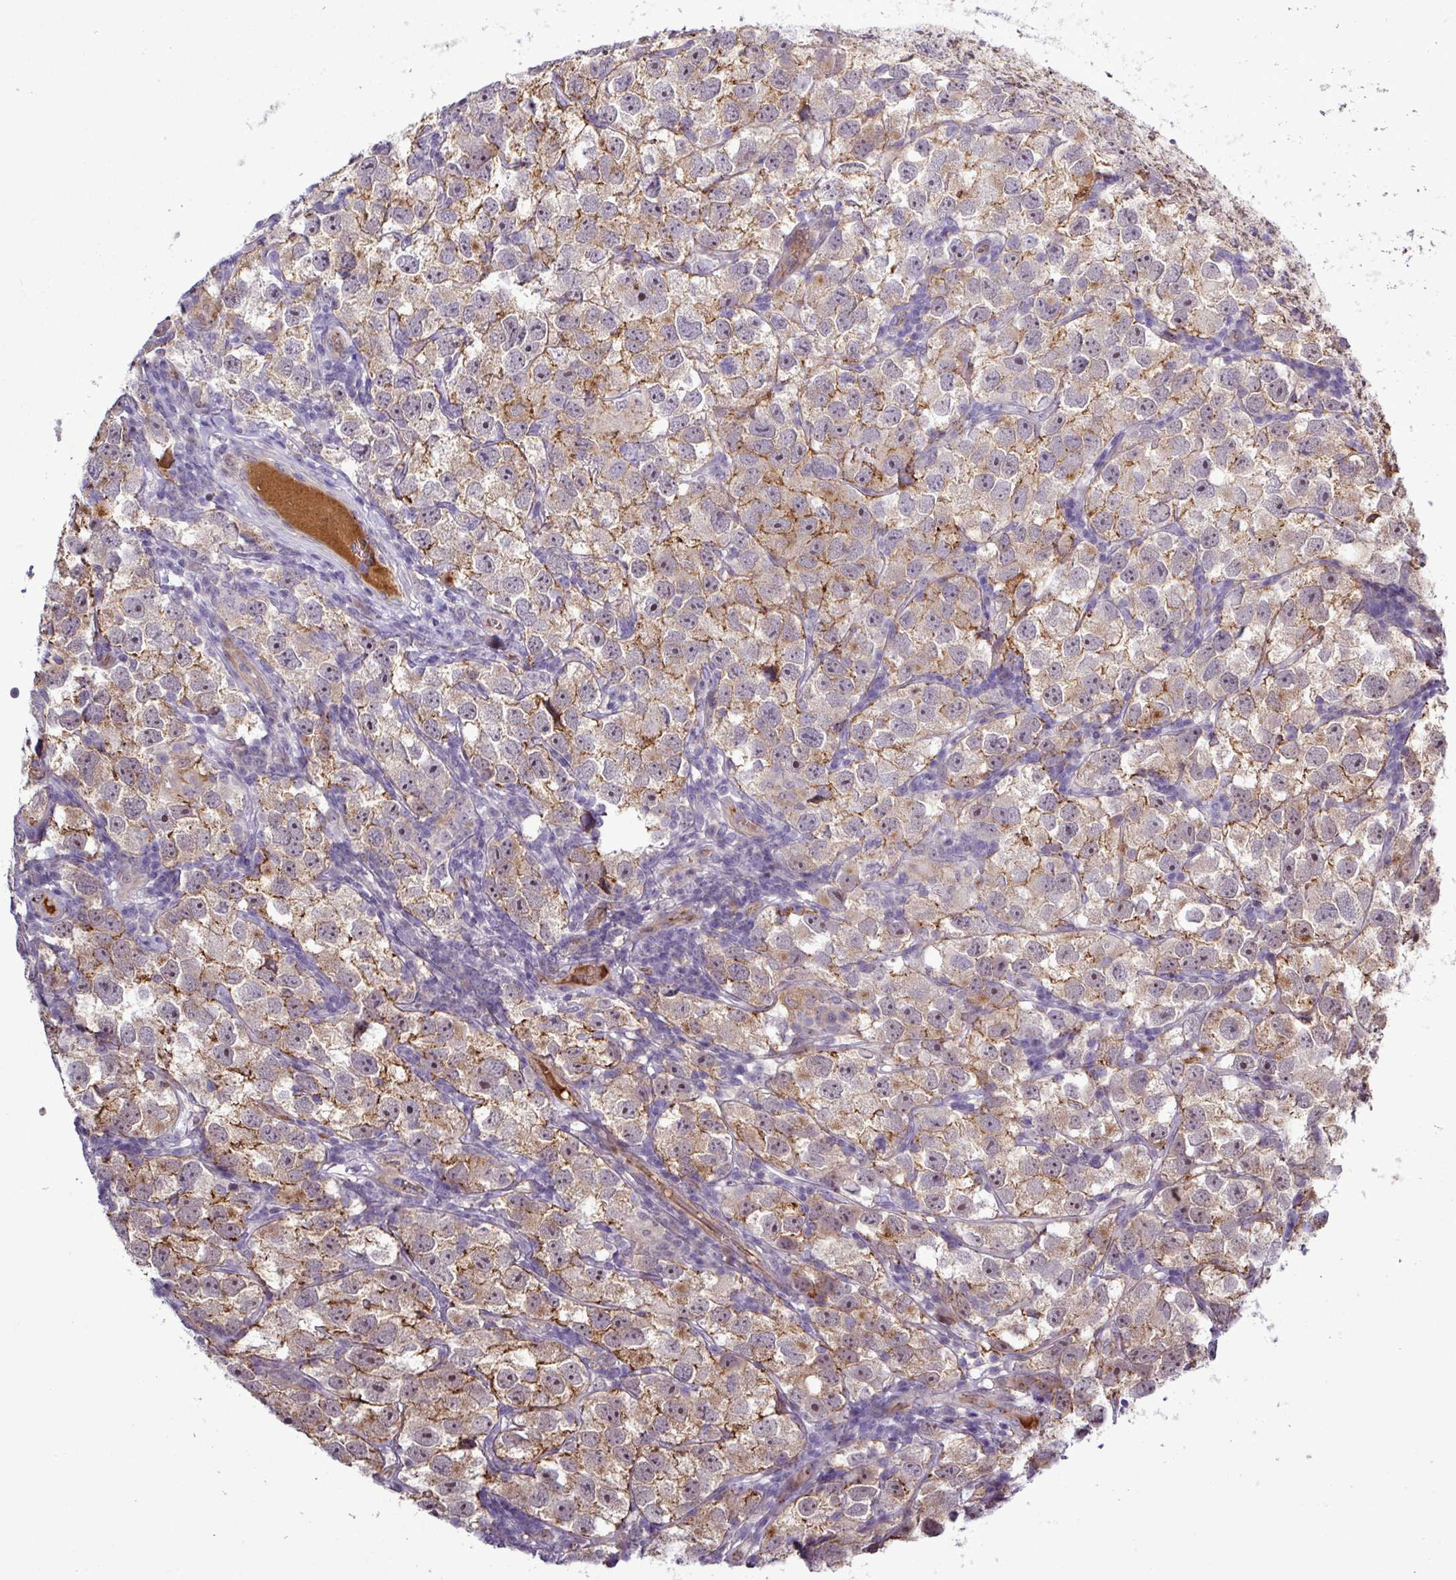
{"staining": {"intensity": "moderate", "quantity": "25%-75%", "location": "cytoplasmic/membranous,nuclear"}, "tissue": "testis cancer", "cell_type": "Tumor cells", "image_type": "cancer", "snomed": [{"axis": "morphology", "description": "Seminoma, NOS"}, {"axis": "topography", "description": "Testis"}], "caption": "DAB immunohistochemical staining of seminoma (testis) displays moderate cytoplasmic/membranous and nuclear protein staining in about 25%-75% of tumor cells.", "gene": "PCDH1", "patient": {"sex": "male", "age": 26}}